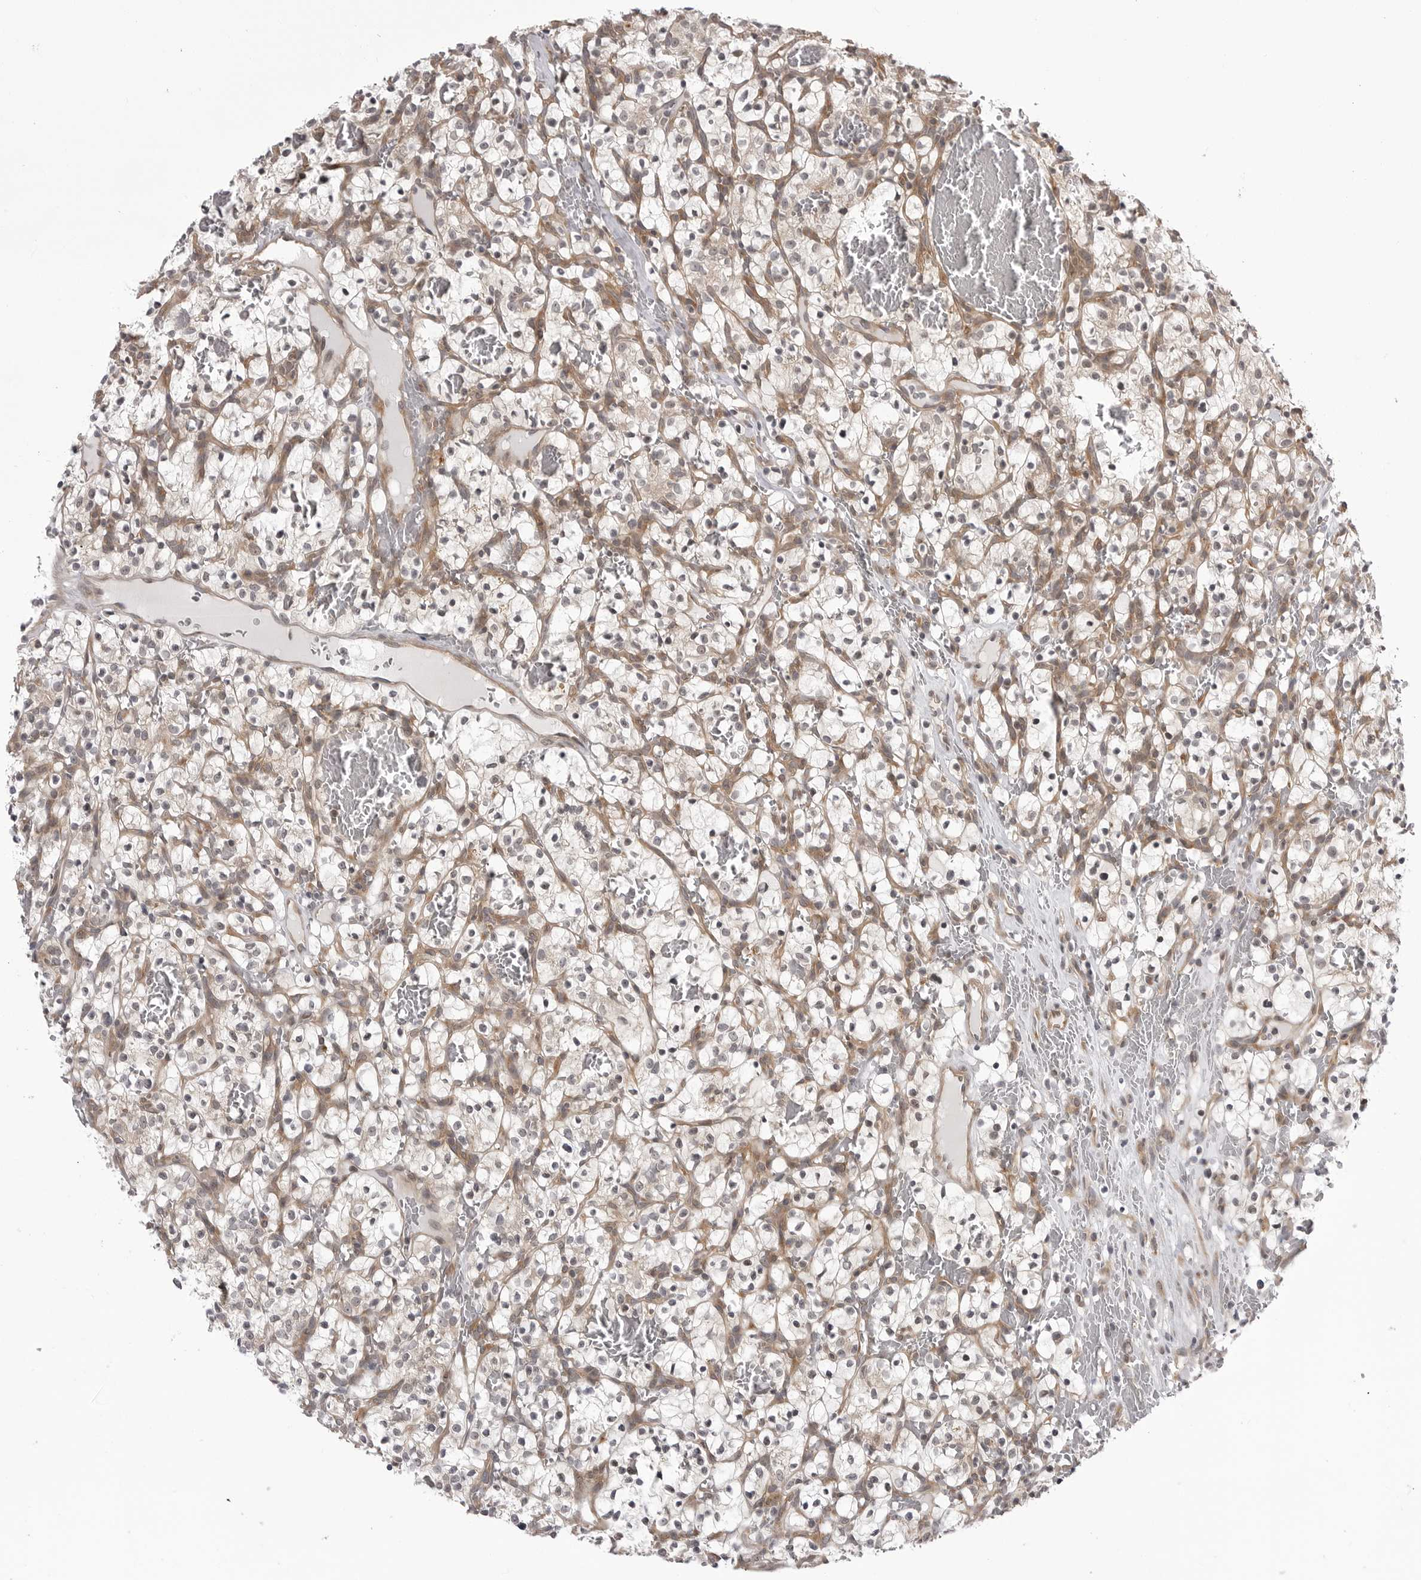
{"staining": {"intensity": "negative", "quantity": "none", "location": "none"}, "tissue": "renal cancer", "cell_type": "Tumor cells", "image_type": "cancer", "snomed": [{"axis": "morphology", "description": "Adenocarcinoma, NOS"}, {"axis": "topography", "description": "Kidney"}], "caption": "High power microscopy histopathology image of an immunohistochemistry (IHC) image of renal adenocarcinoma, revealing no significant positivity in tumor cells.", "gene": "CCDC18", "patient": {"sex": "female", "age": 57}}